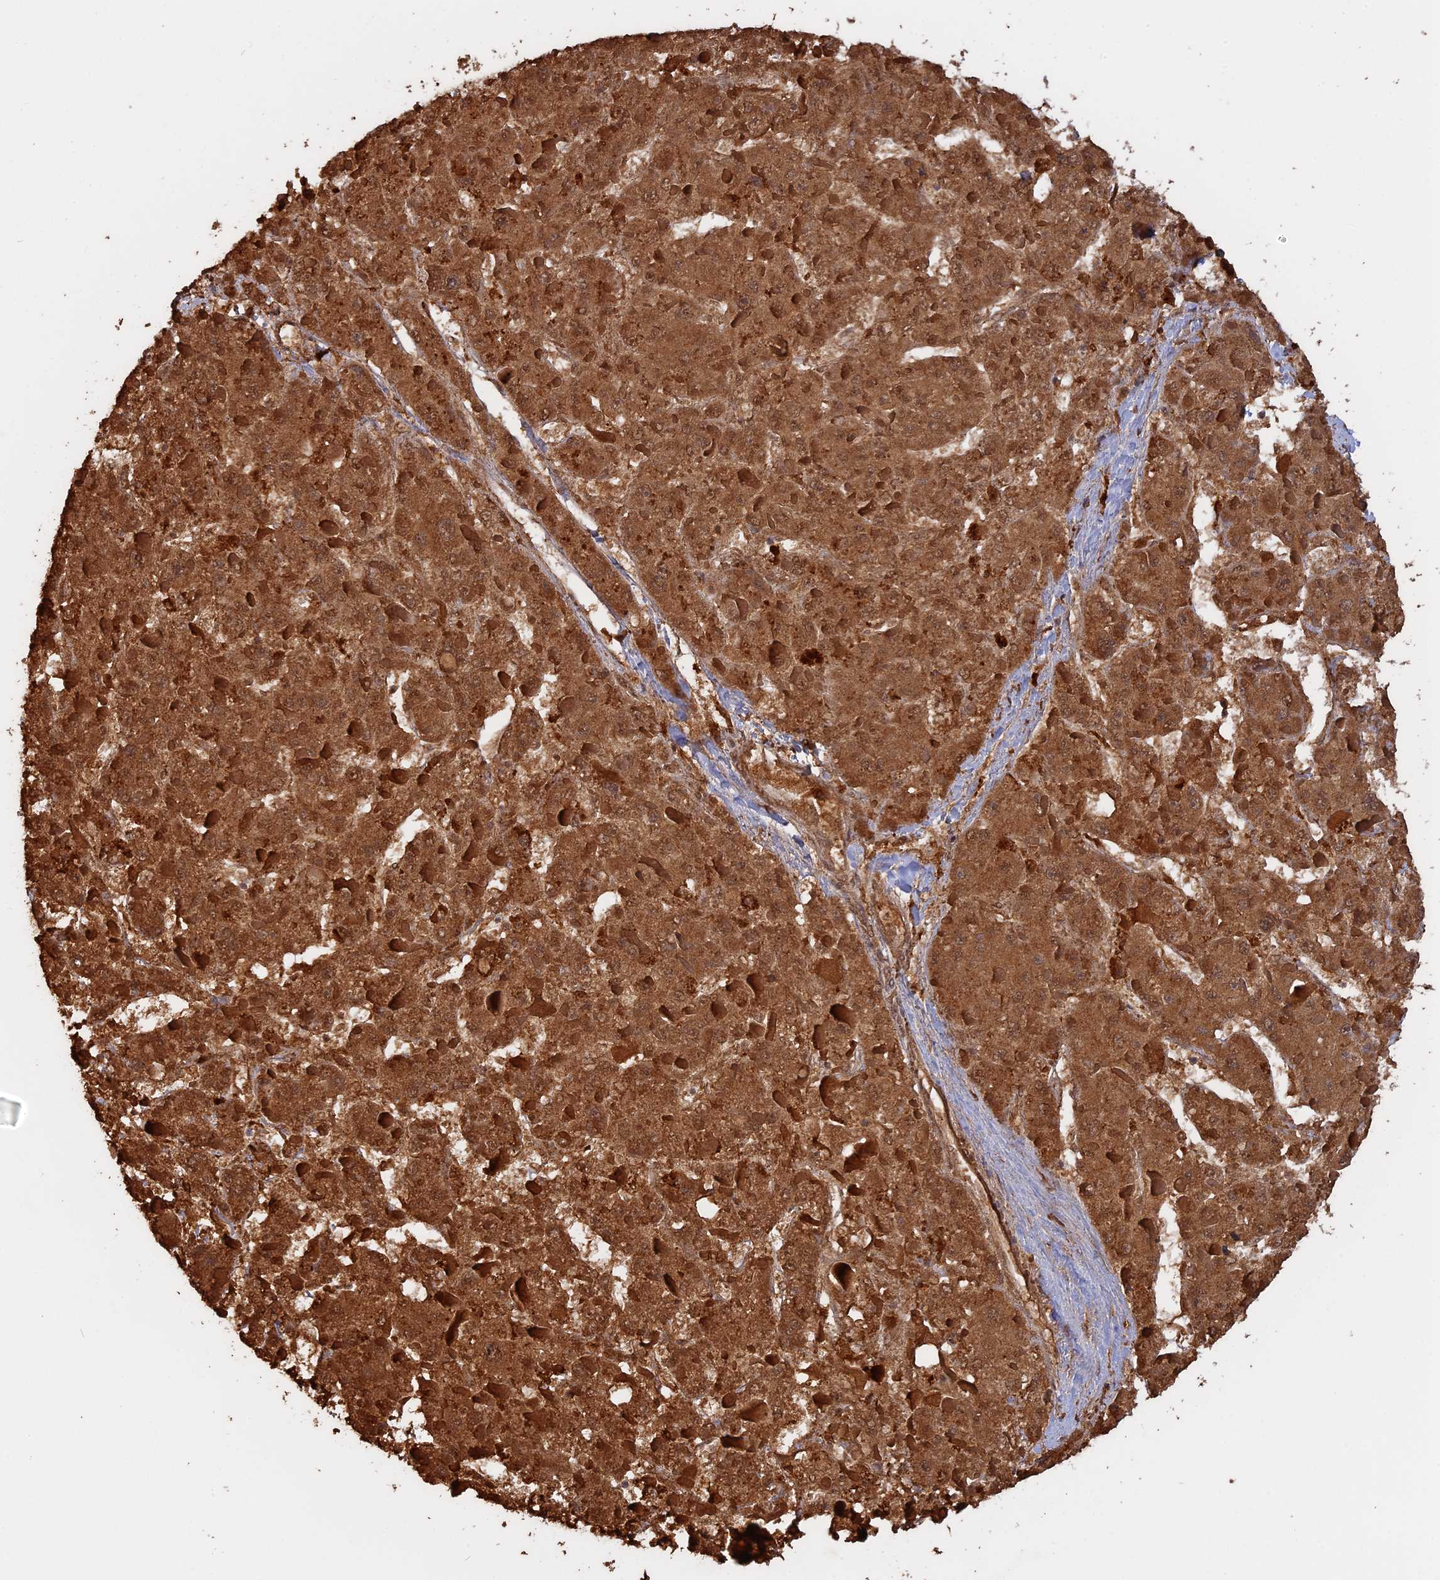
{"staining": {"intensity": "strong", "quantity": ">75%", "location": "cytoplasmic/membranous"}, "tissue": "liver cancer", "cell_type": "Tumor cells", "image_type": "cancer", "snomed": [{"axis": "morphology", "description": "Carcinoma, Hepatocellular, NOS"}, {"axis": "topography", "description": "Liver"}], "caption": "Immunohistochemistry staining of hepatocellular carcinoma (liver), which displays high levels of strong cytoplasmic/membranous positivity in approximately >75% of tumor cells indicating strong cytoplasmic/membranous protein expression. The staining was performed using DAB (3,3'-diaminobenzidine) (brown) for protein detection and nuclei were counterstained in hematoxylin (blue).", "gene": "FAM210B", "patient": {"sex": "female", "age": 73}}